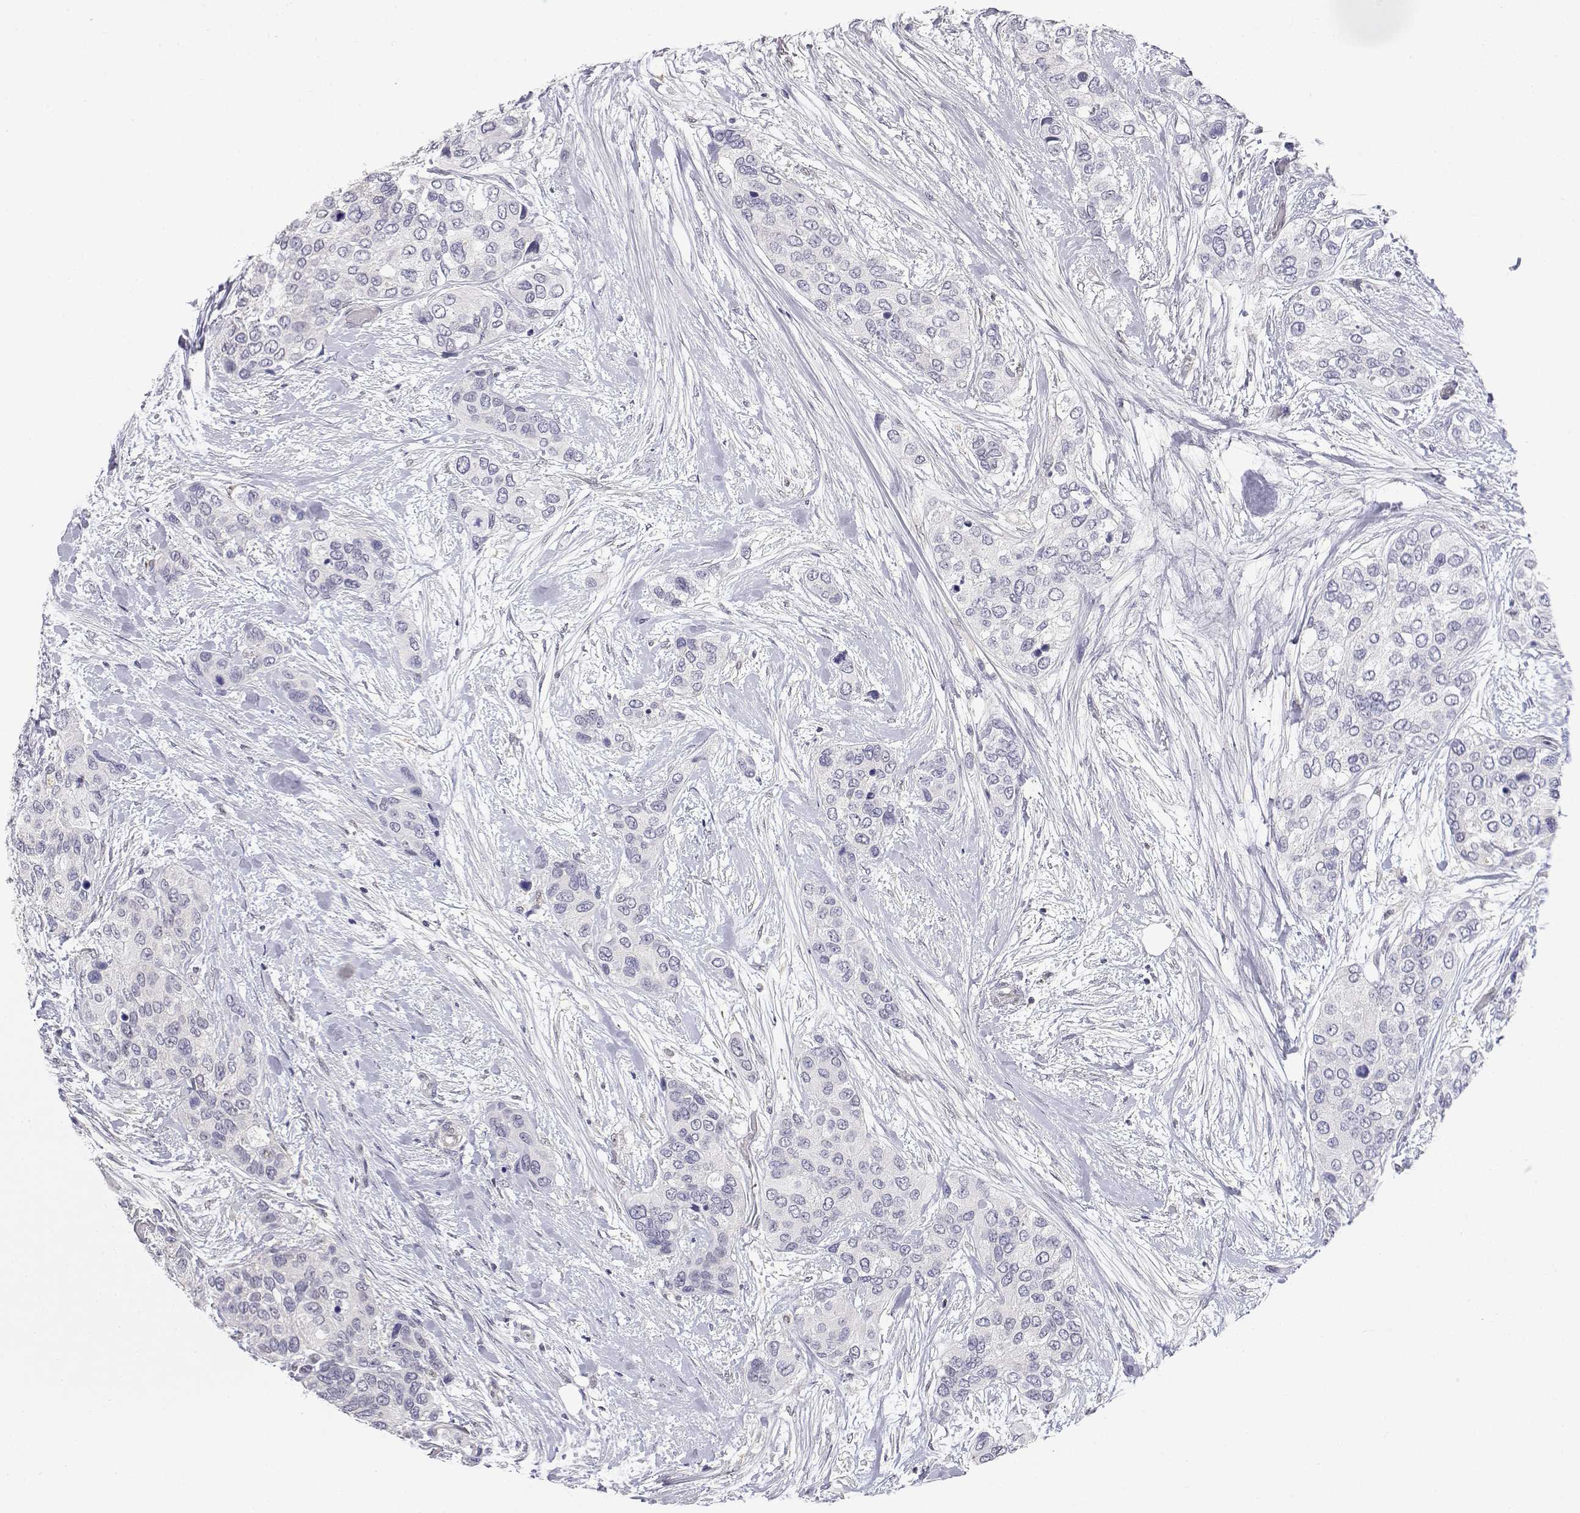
{"staining": {"intensity": "negative", "quantity": "none", "location": "none"}, "tissue": "urothelial cancer", "cell_type": "Tumor cells", "image_type": "cancer", "snomed": [{"axis": "morphology", "description": "Urothelial carcinoma, High grade"}, {"axis": "topography", "description": "Urinary bladder"}], "caption": "Tumor cells show no significant staining in urothelial carcinoma (high-grade).", "gene": "ADA", "patient": {"sex": "male", "age": 77}}